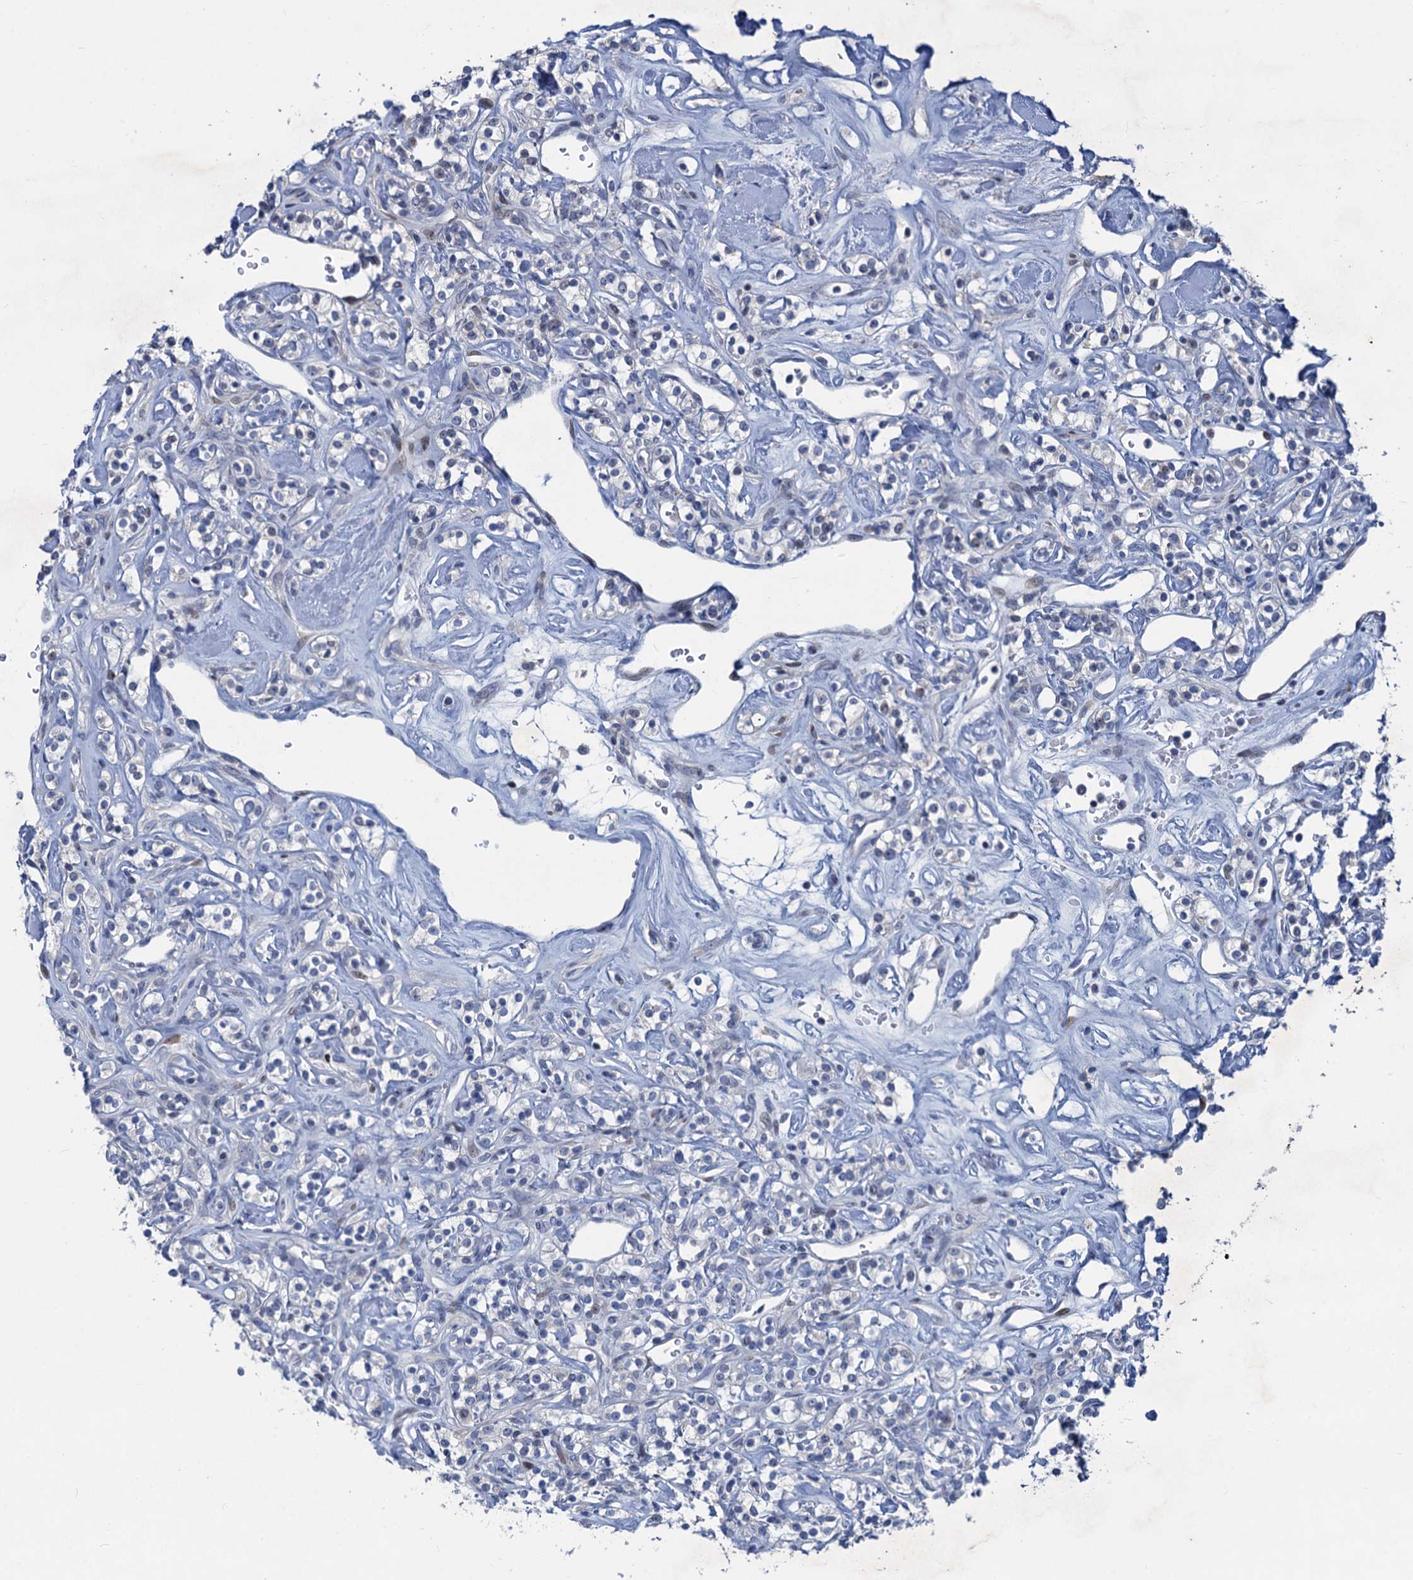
{"staining": {"intensity": "negative", "quantity": "none", "location": "none"}, "tissue": "renal cancer", "cell_type": "Tumor cells", "image_type": "cancer", "snomed": [{"axis": "morphology", "description": "Adenocarcinoma, NOS"}, {"axis": "topography", "description": "Kidney"}], "caption": "High power microscopy micrograph of an IHC histopathology image of adenocarcinoma (renal), revealing no significant staining in tumor cells. (DAB IHC with hematoxylin counter stain).", "gene": "ESYT3", "patient": {"sex": "male", "age": 77}}